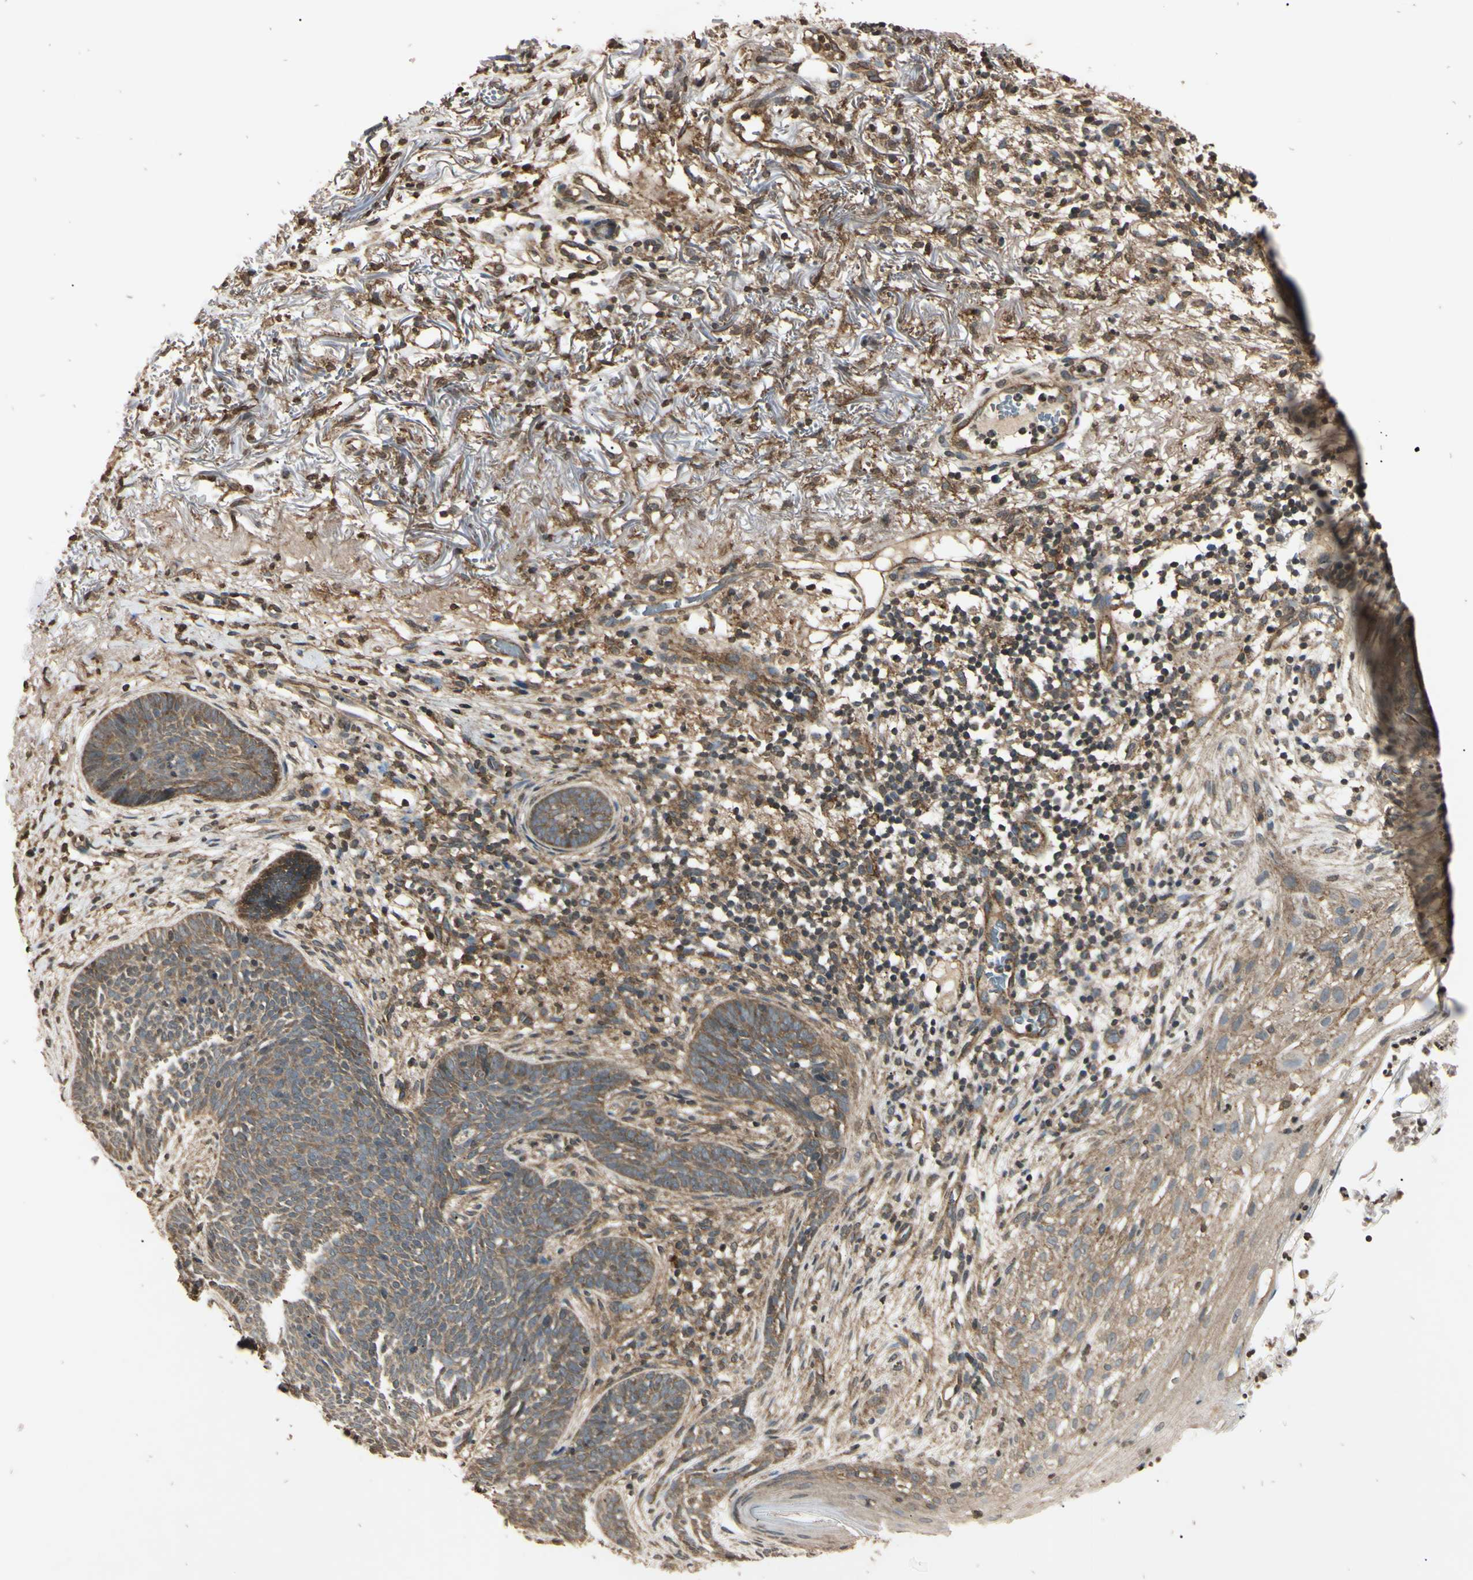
{"staining": {"intensity": "moderate", "quantity": "25%-75%", "location": "cytoplasmic/membranous"}, "tissue": "skin cancer", "cell_type": "Tumor cells", "image_type": "cancer", "snomed": [{"axis": "morphology", "description": "Basal cell carcinoma"}, {"axis": "topography", "description": "Skin"}], "caption": "A histopathology image of skin cancer stained for a protein exhibits moderate cytoplasmic/membranous brown staining in tumor cells.", "gene": "EPN1", "patient": {"sex": "female", "age": 70}}